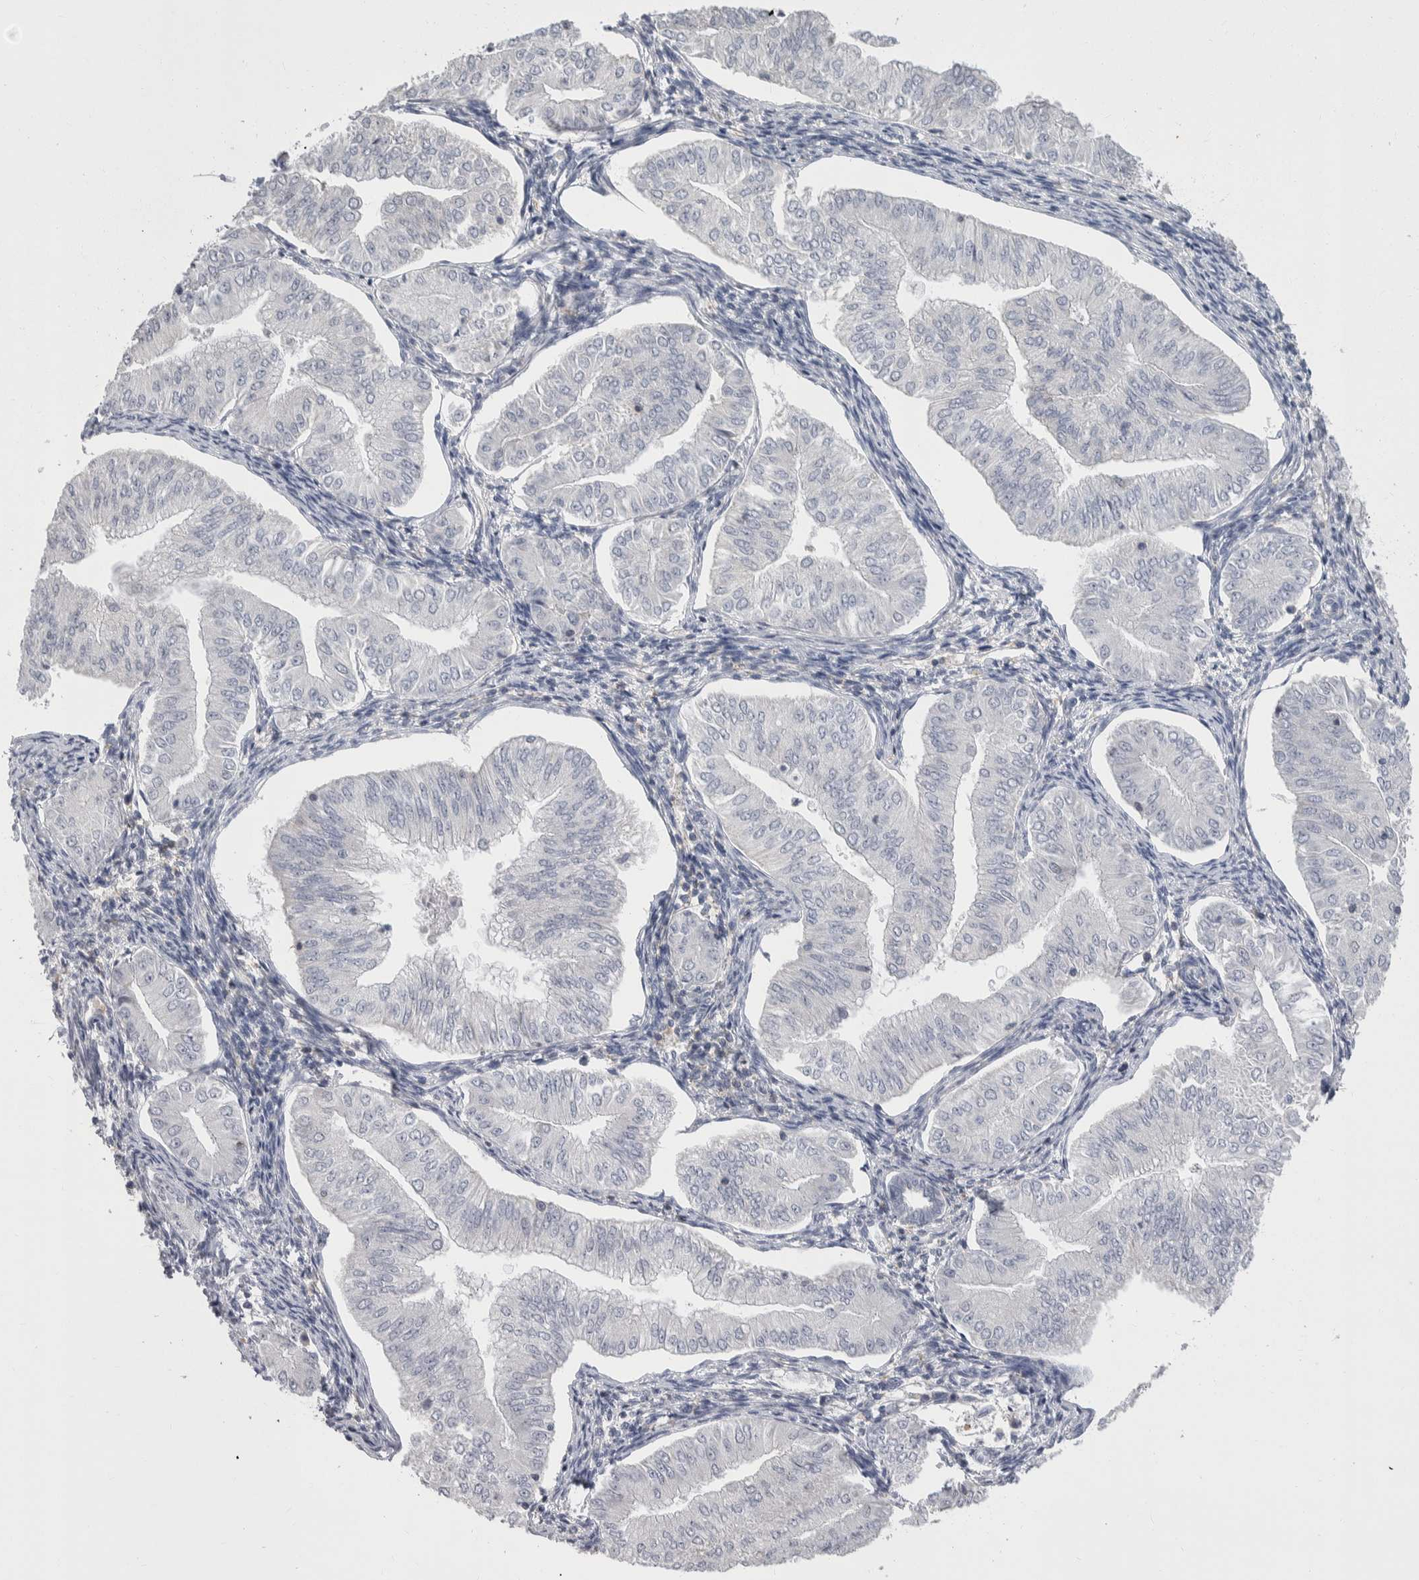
{"staining": {"intensity": "negative", "quantity": "none", "location": "none"}, "tissue": "endometrial cancer", "cell_type": "Tumor cells", "image_type": "cancer", "snomed": [{"axis": "morphology", "description": "Normal tissue, NOS"}, {"axis": "morphology", "description": "Adenocarcinoma, NOS"}, {"axis": "topography", "description": "Endometrium"}], "caption": "The micrograph displays no staining of tumor cells in endometrial adenocarcinoma.", "gene": "CEP295NL", "patient": {"sex": "female", "age": 53}}